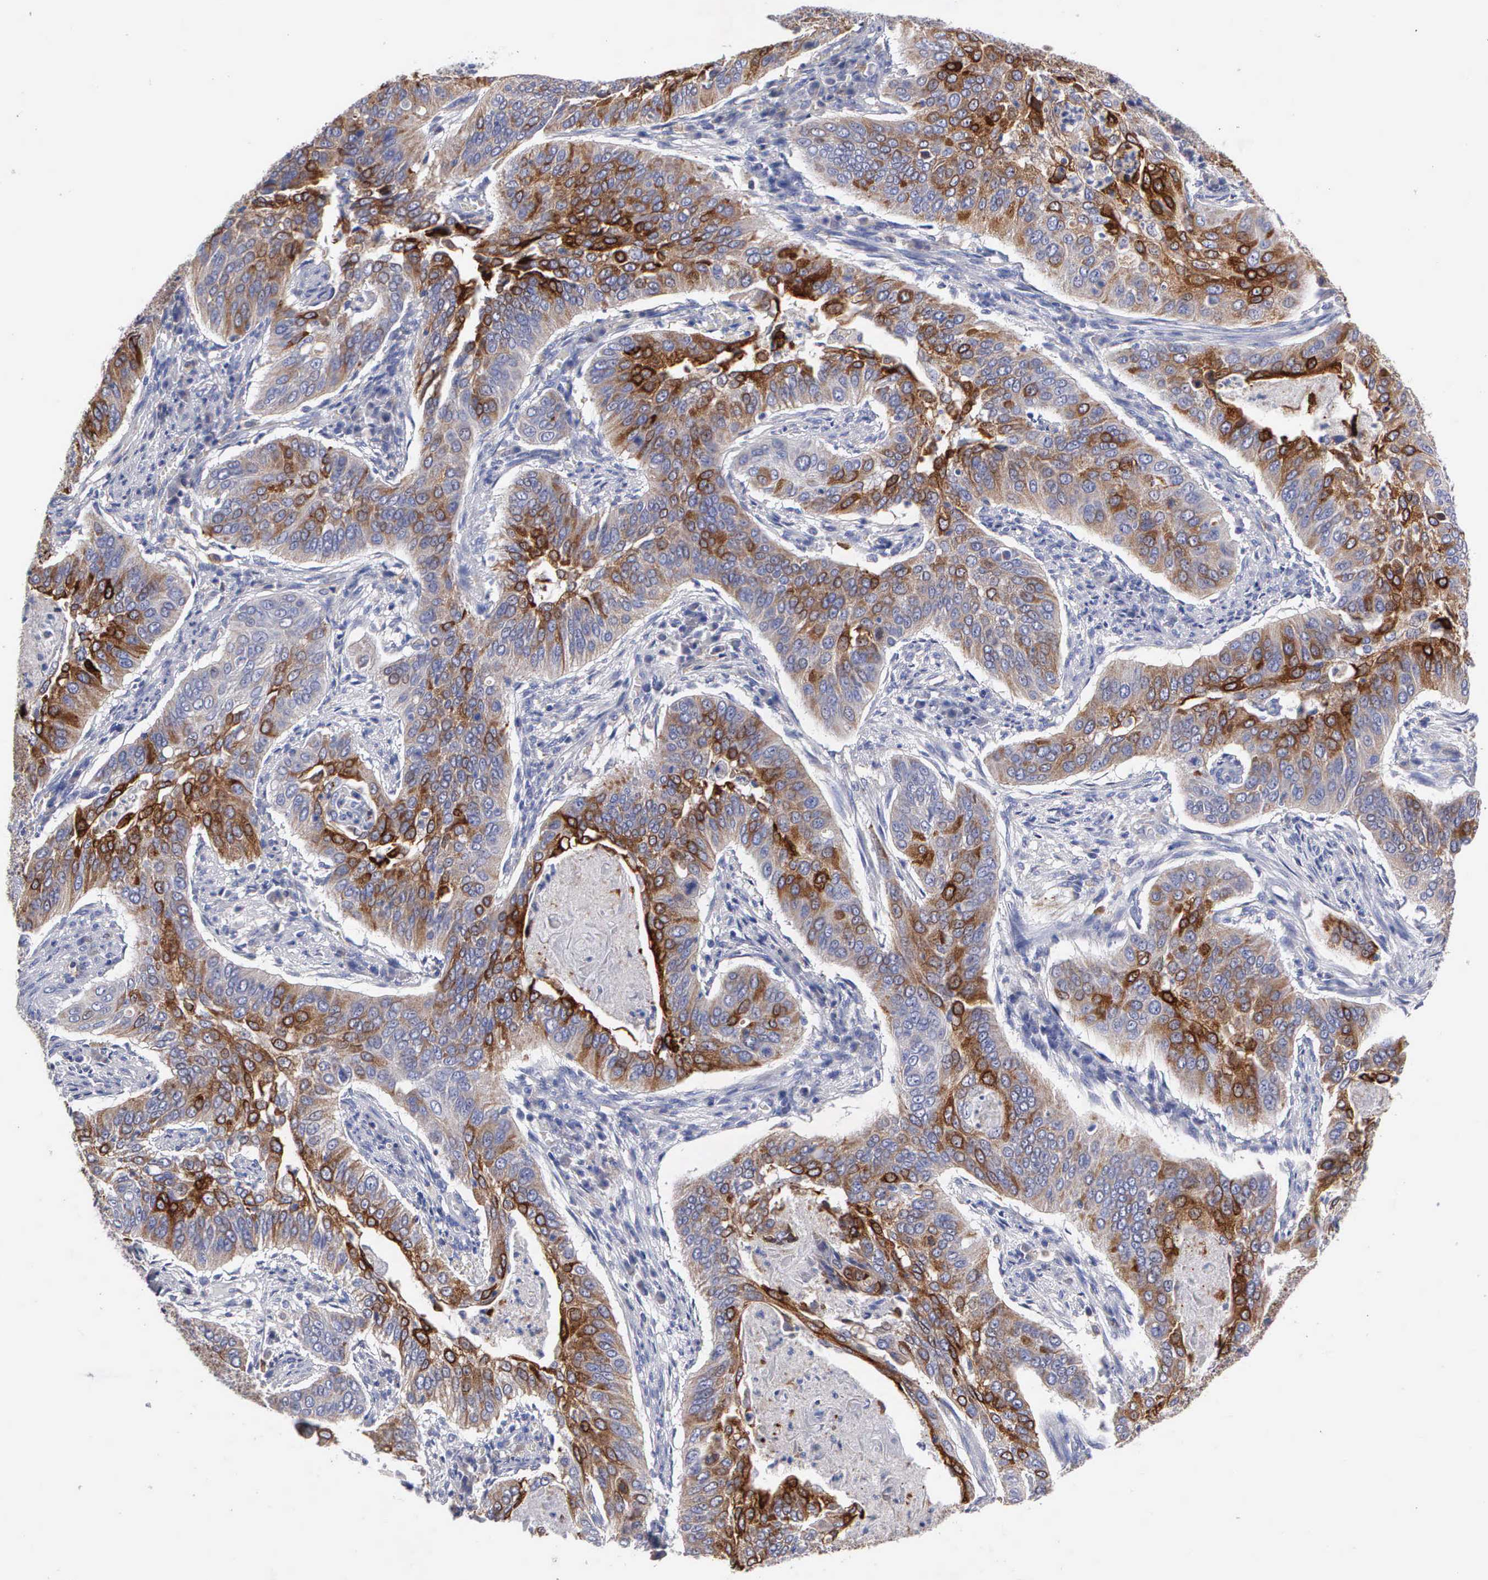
{"staining": {"intensity": "strong", "quantity": "25%-75%", "location": "cytoplasmic/membranous"}, "tissue": "cervical cancer", "cell_type": "Tumor cells", "image_type": "cancer", "snomed": [{"axis": "morphology", "description": "Squamous cell carcinoma, NOS"}, {"axis": "topography", "description": "Cervix"}], "caption": "Immunohistochemistry (IHC) of cervical cancer reveals high levels of strong cytoplasmic/membranous expression in approximately 25%-75% of tumor cells. (DAB (3,3'-diaminobenzidine) IHC with brightfield microscopy, high magnification).", "gene": "PTGS2", "patient": {"sex": "female", "age": 39}}